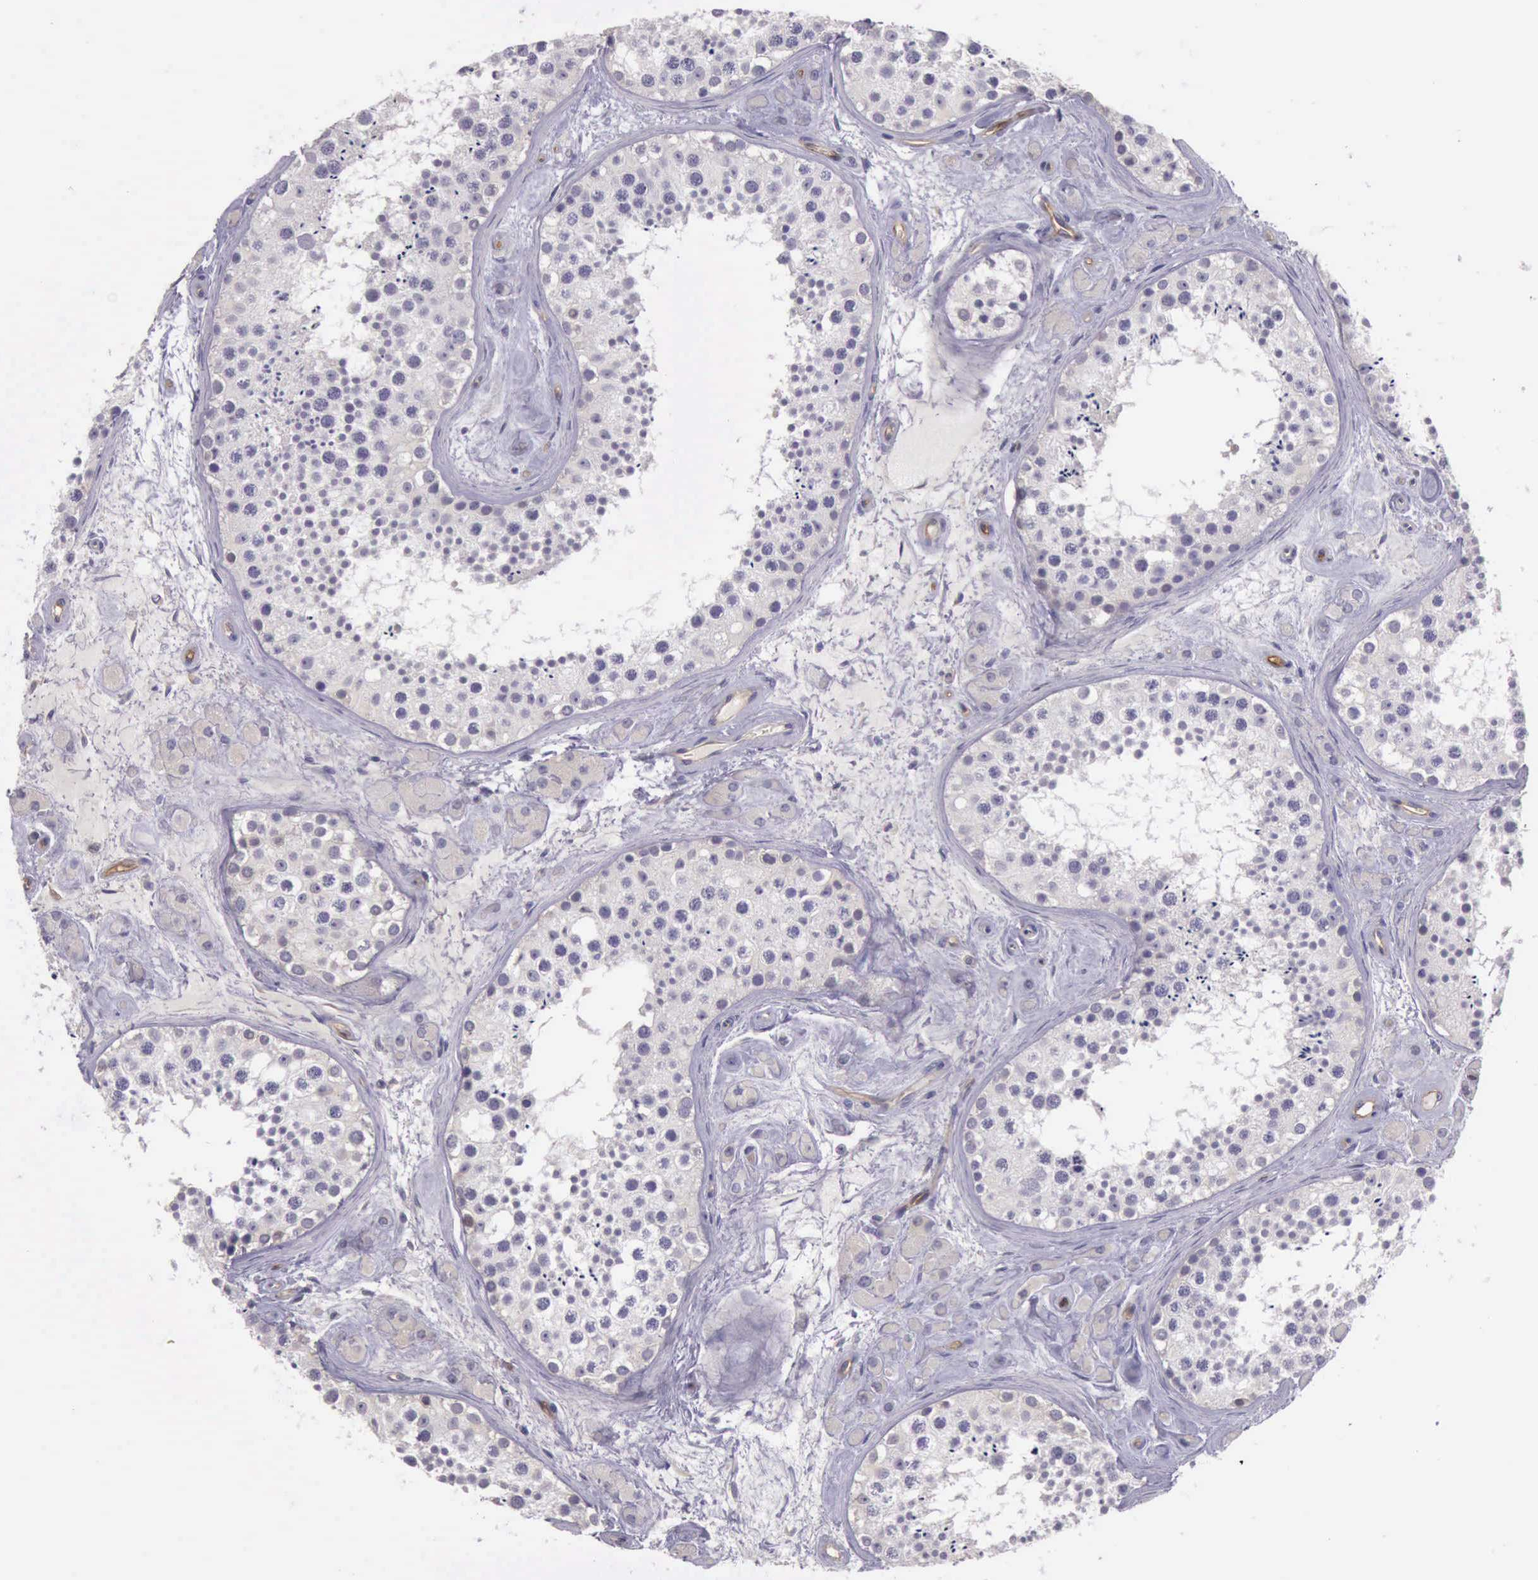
{"staining": {"intensity": "weak", "quantity": "<25%", "location": "cytoplasmic/membranous"}, "tissue": "testis", "cell_type": "Cells in seminiferous ducts", "image_type": "normal", "snomed": [{"axis": "morphology", "description": "Normal tissue, NOS"}, {"axis": "topography", "description": "Testis"}], "caption": "Immunohistochemistry (IHC) of benign testis reveals no expression in cells in seminiferous ducts. Nuclei are stained in blue.", "gene": "TCEANC", "patient": {"sex": "male", "age": 38}}